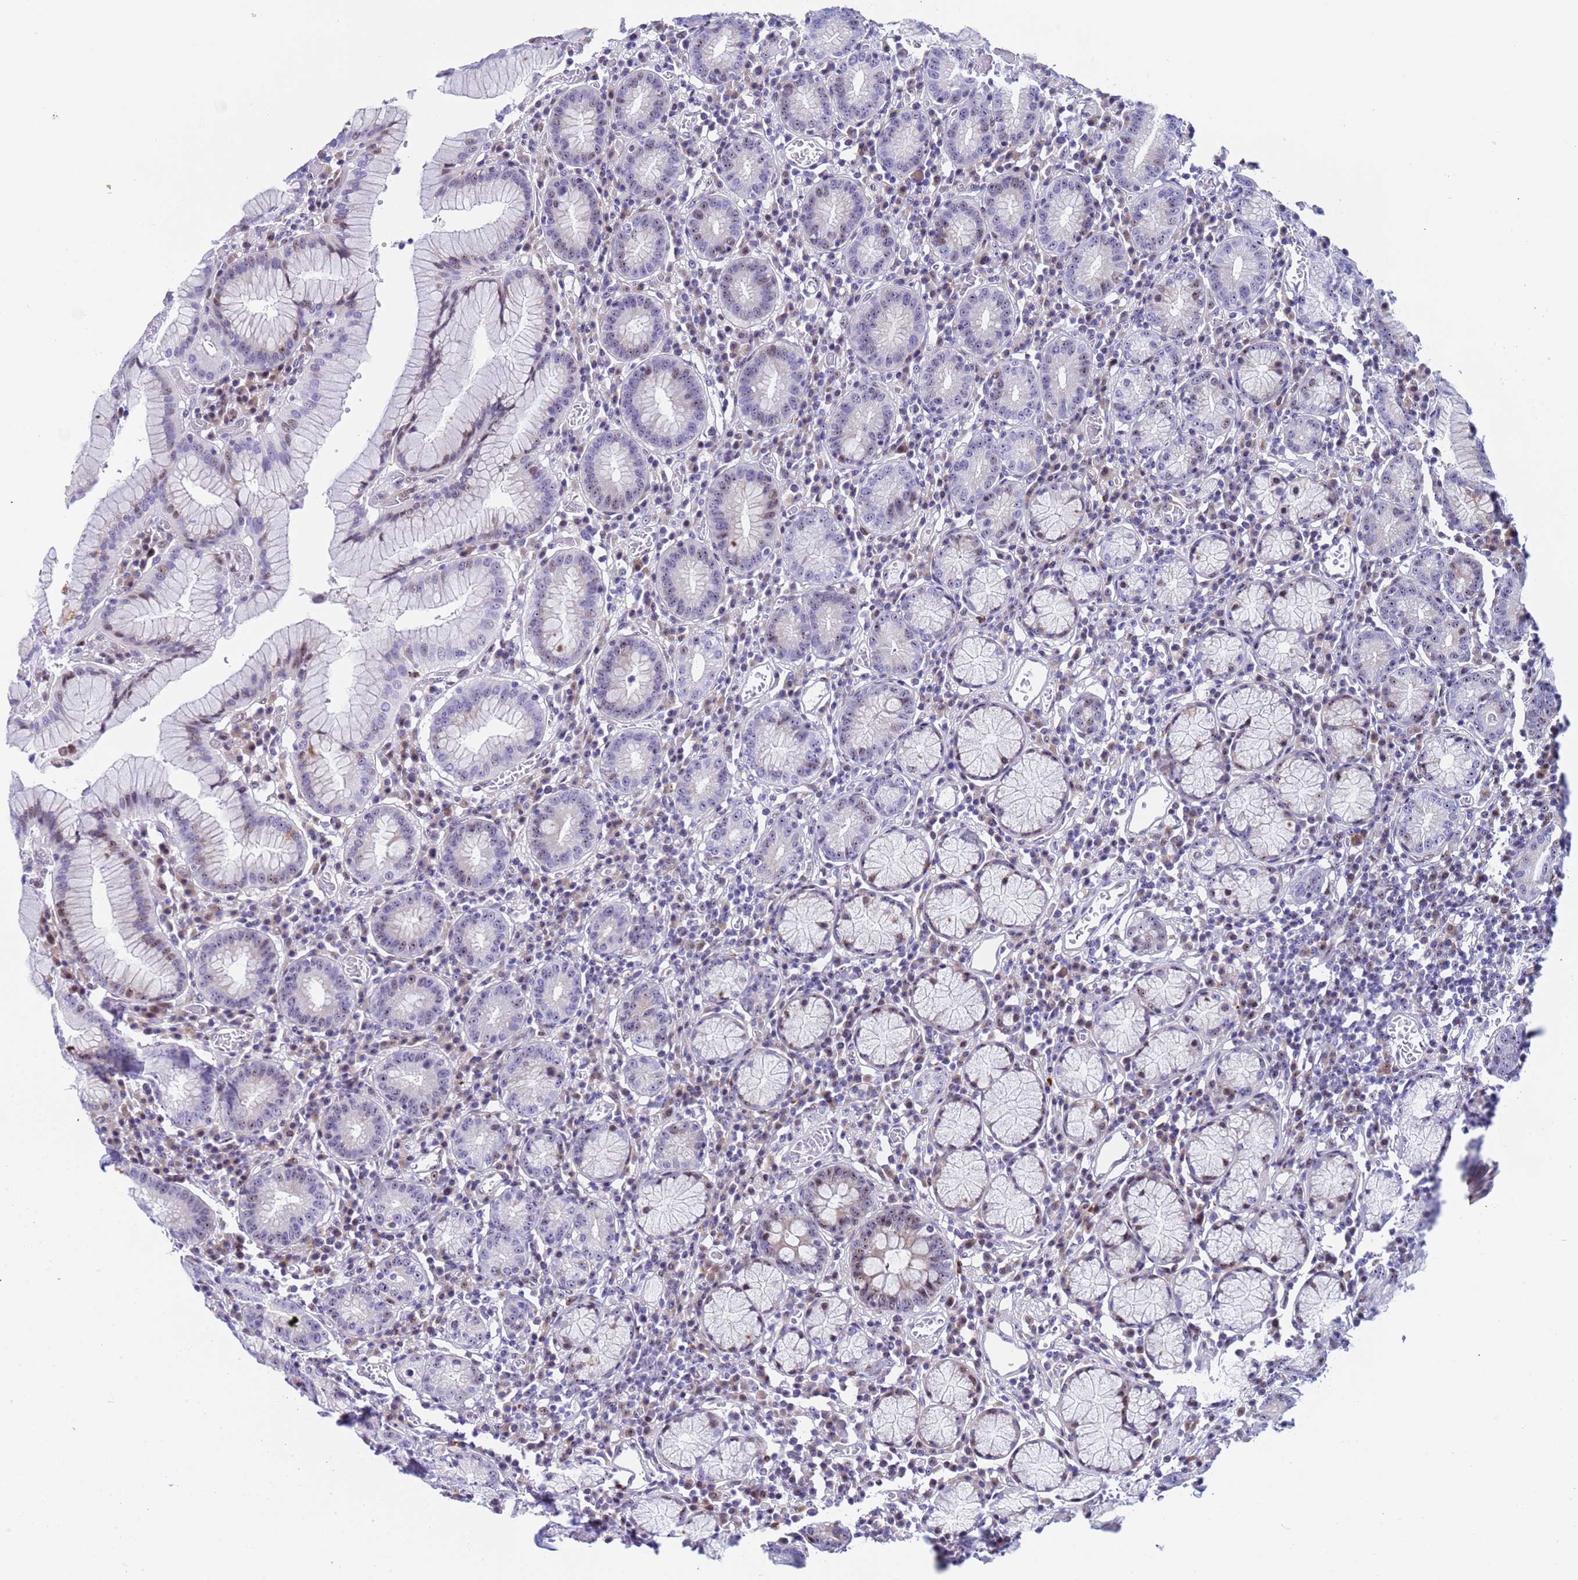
{"staining": {"intensity": "weak", "quantity": "<25%", "location": "nuclear"}, "tissue": "stomach", "cell_type": "Glandular cells", "image_type": "normal", "snomed": [{"axis": "morphology", "description": "Normal tissue, NOS"}, {"axis": "topography", "description": "Stomach"}], "caption": "High magnification brightfield microscopy of normal stomach stained with DAB (brown) and counterstained with hematoxylin (blue): glandular cells show no significant expression.", "gene": "POP5", "patient": {"sex": "male", "age": 55}}